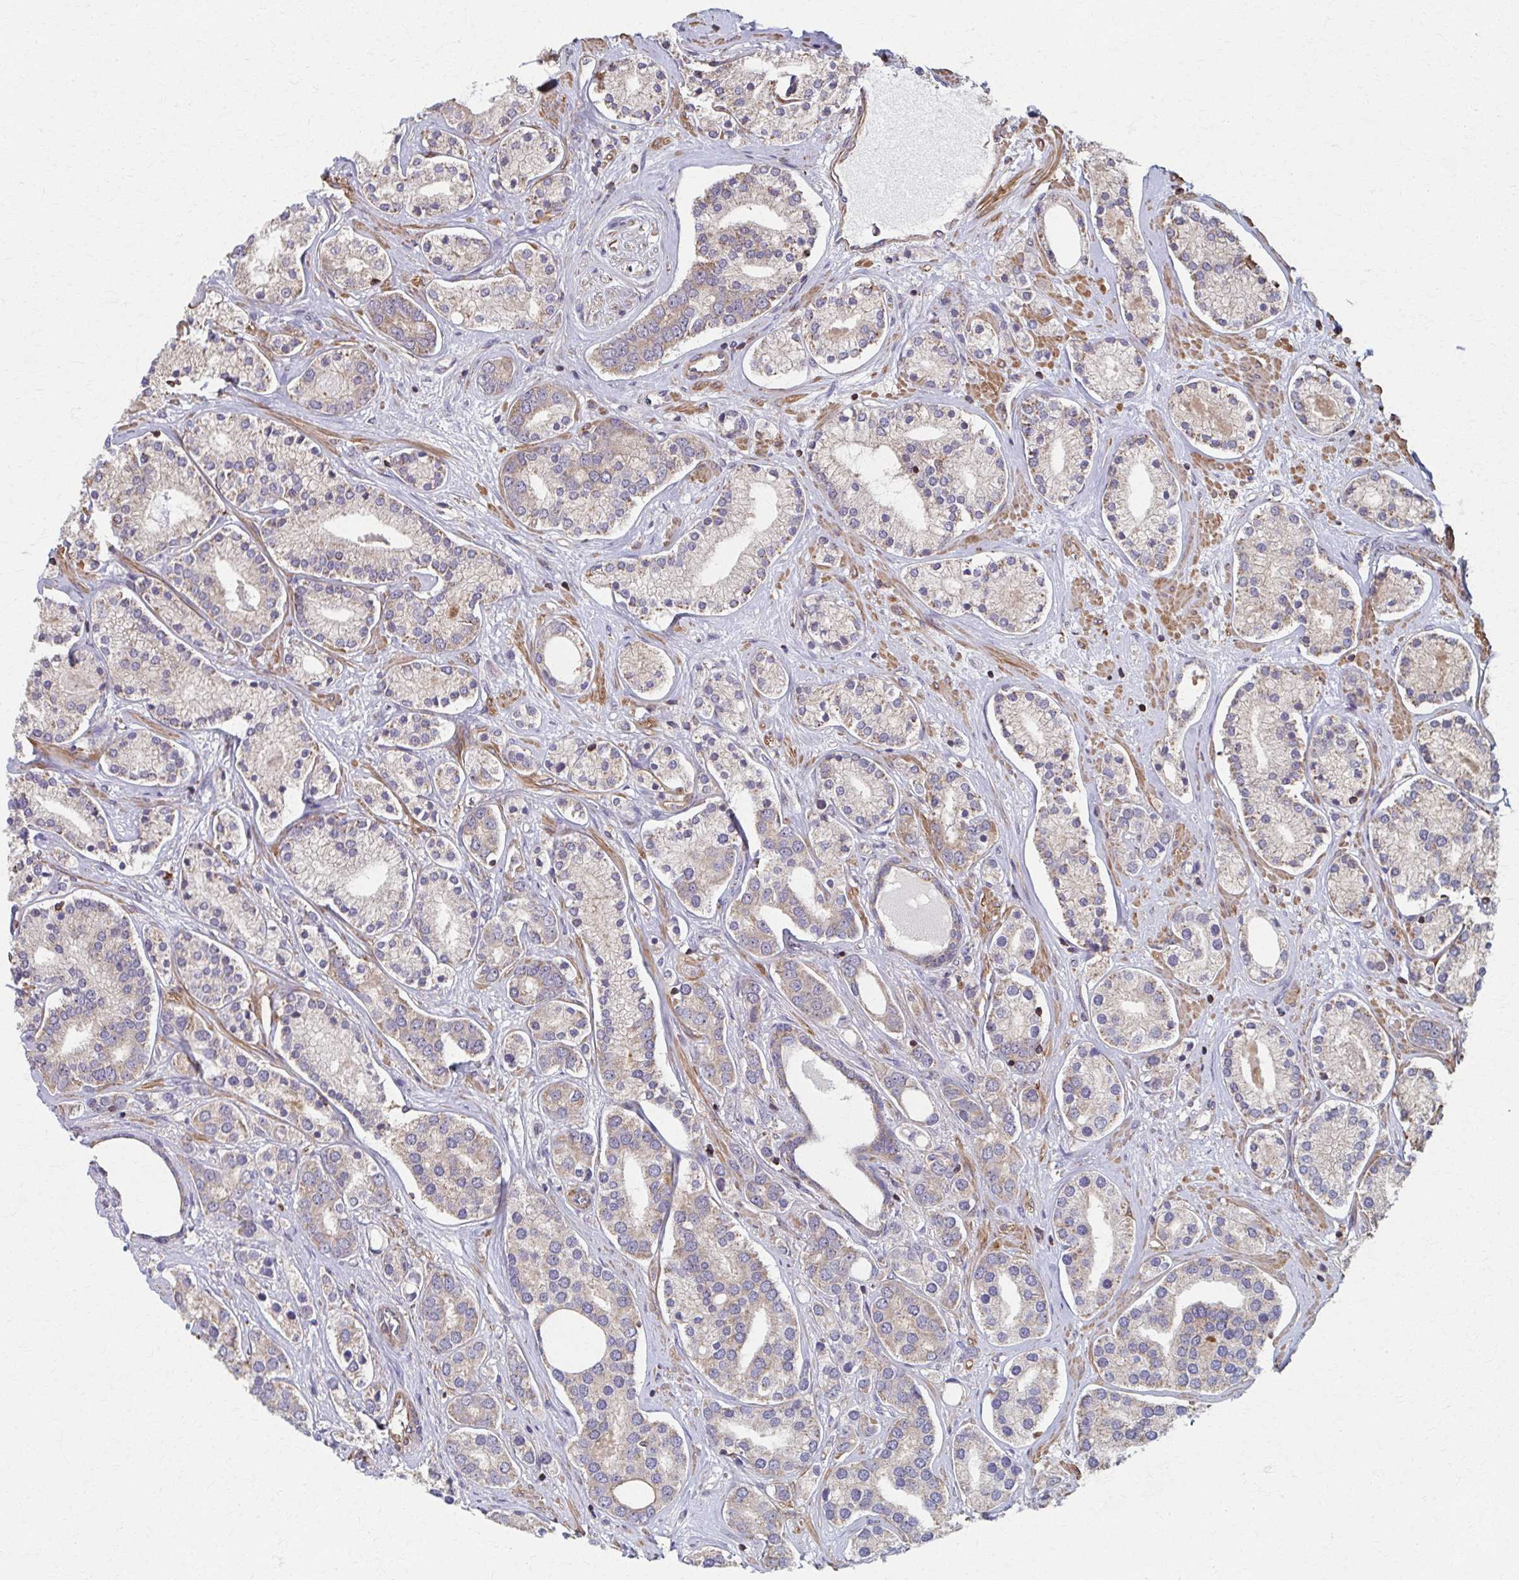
{"staining": {"intensity": "weak", "quantity": ">75%", "location": "cytoplasmic/membranous"}, "tissue": "prostate cancer", "cell_type": "Tumor cells", "image_type": "cancer", "snomed": [{"axis": "morphology", "description": "Adenocarcinoma, High grade"}, {"axis": "topography", "description": "Prostate"}], "caption": "The image shows staining of adenocarcinoma (high-grade) (prostate), revealing weak cytoplasmic/membranous protein expression (brown color) within tumor cells.", "gene": "KLHL34", "patient": {"sex": "male", "age": 58}}